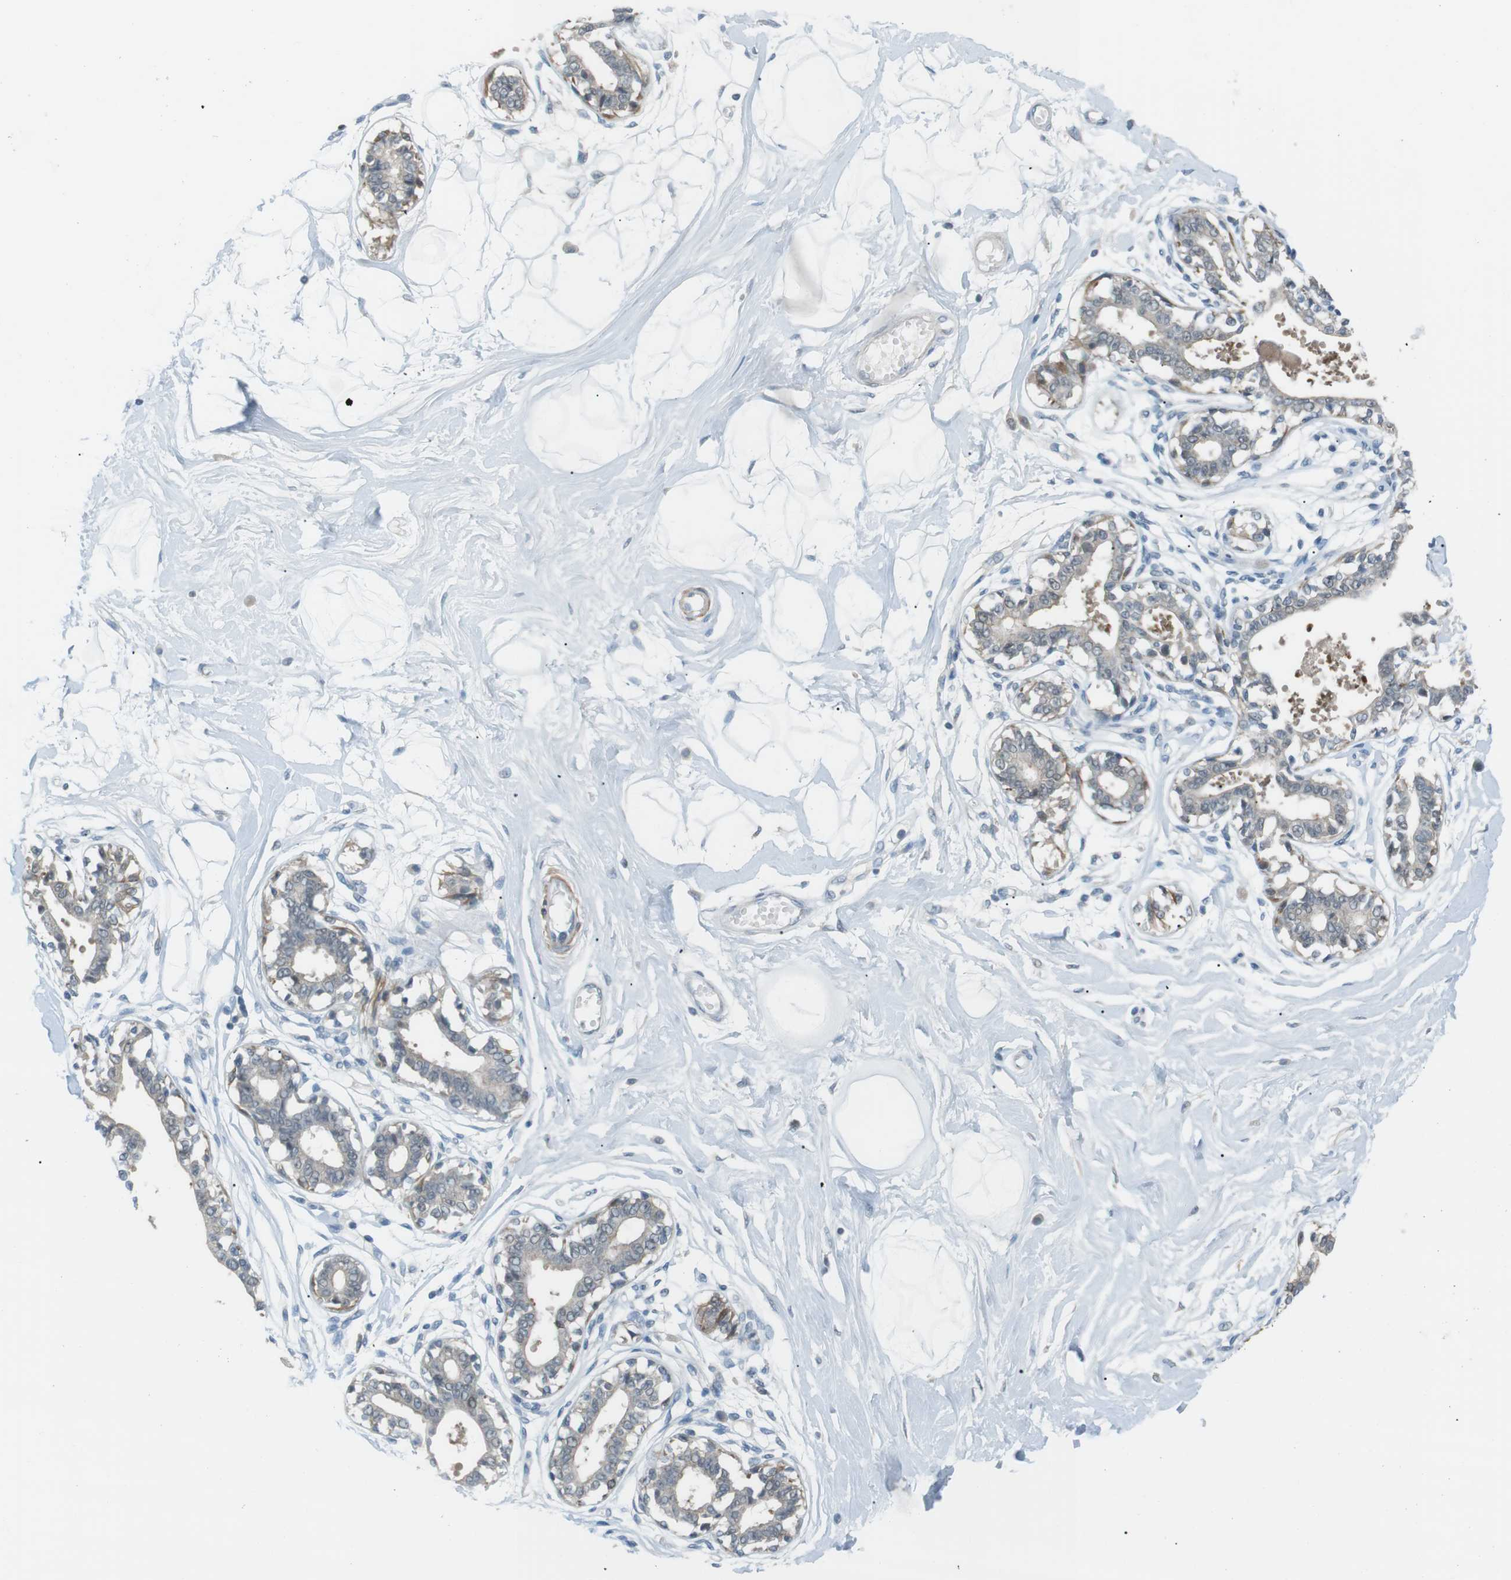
{"staining": {"intensity": "negative", "quantity": "none", "location": "none"}, "tissue": "breast", "cell_type": "Adipocytes", "image_type": "normal", "snomed": [{"axis": "morphology", "description": "Normal tissue, NOS"}, {"axis": "topography", "description": "Breast"}], "caption": "Adipocytes show no significant protein expression in normal breast.", "gene": "RTN3", "patient": {"sex": "female", "age": 45}}